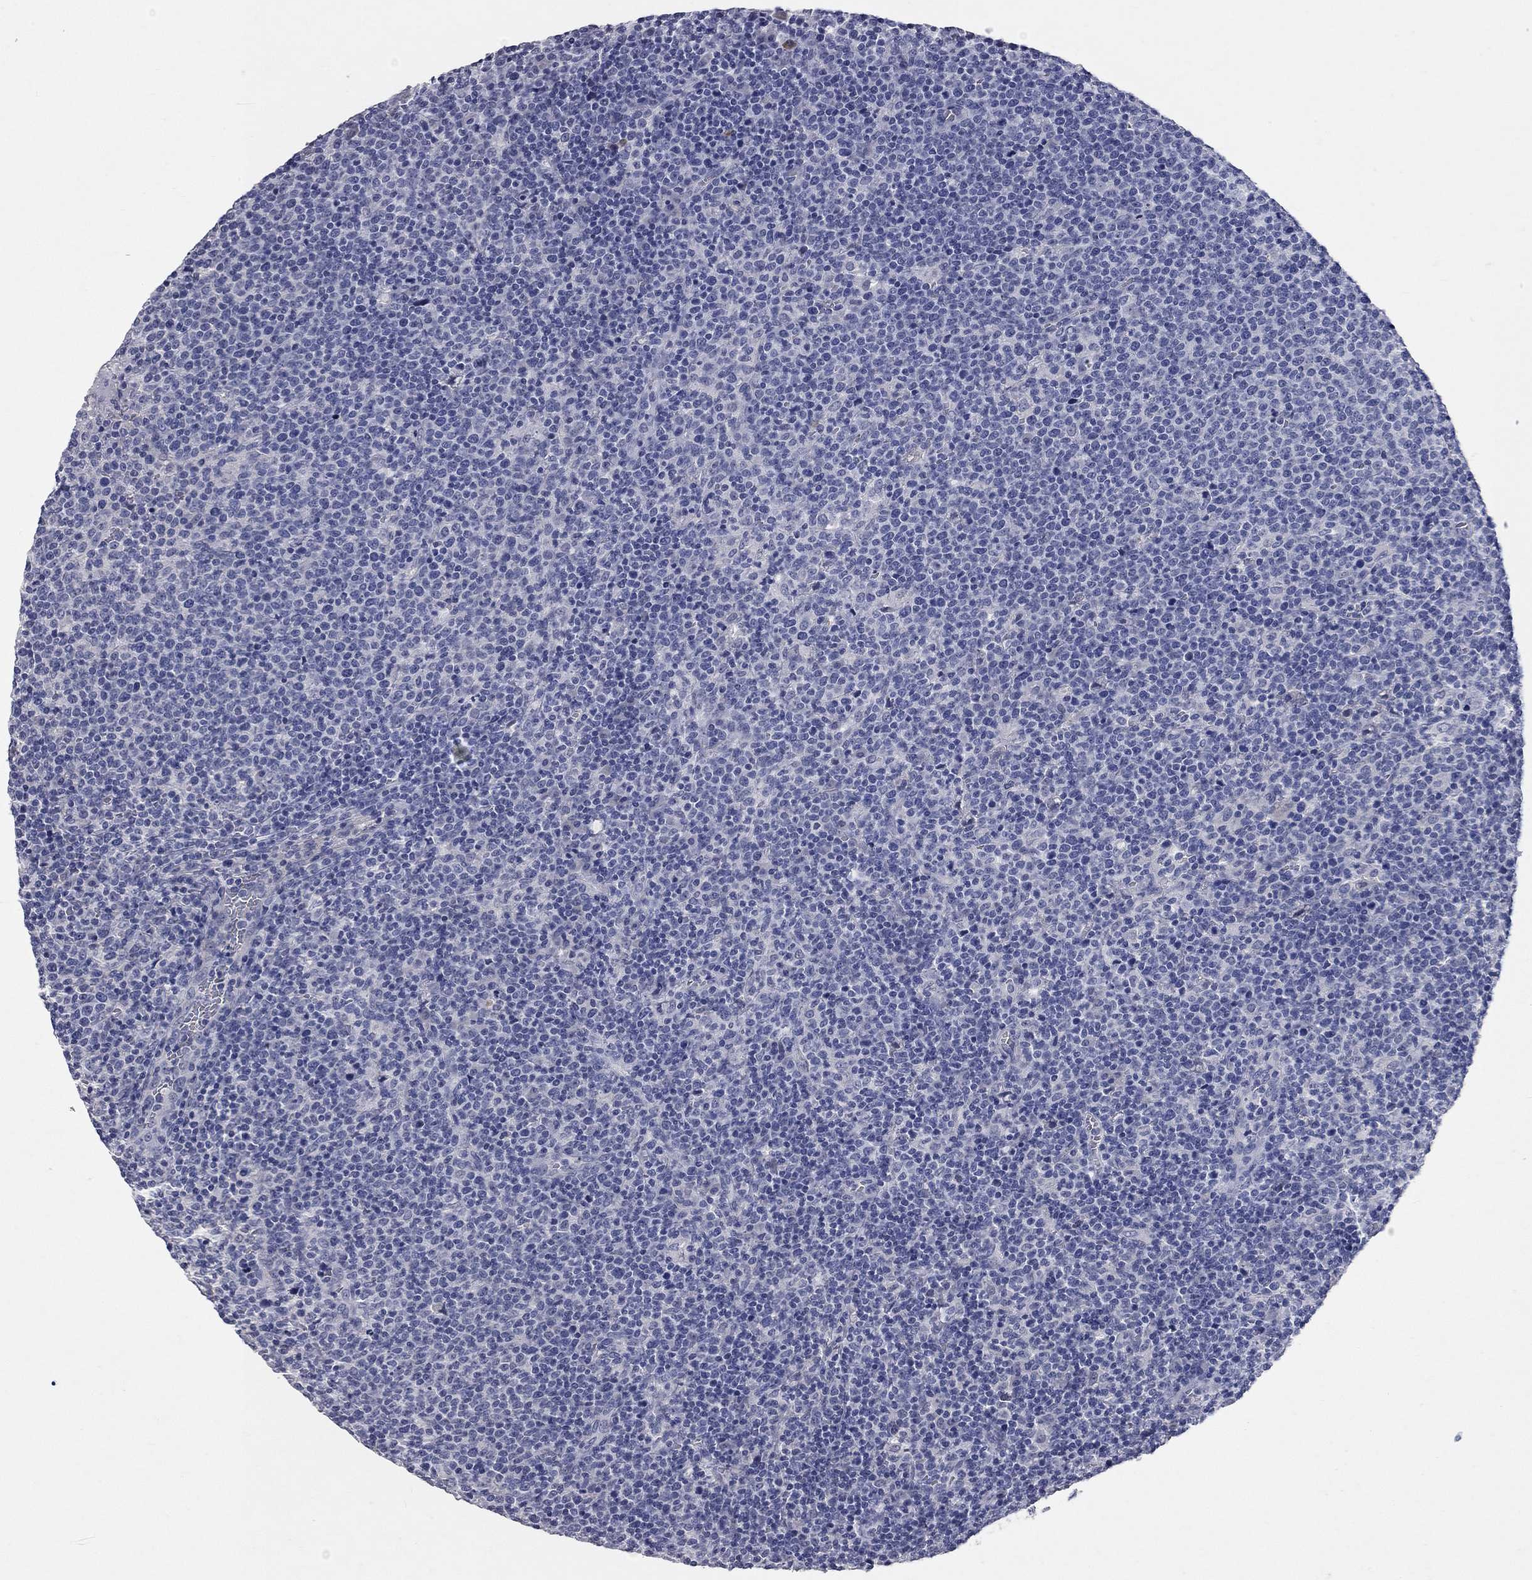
{"staining": {"intensity": "negative", "quantity": "none", "location": "none"}, "tissue": "lymphoma", "cell_type": "Tumor cells", "image_type": "cancer", "snomed": [{"axis": "morphology", "description": "Malignant lymphoma, non-Hodgkin's type, High grade"}, {"axis": "topography", "description": "Lymph node"}], "caption": "There is no significant expression in tumor cells of high-grade malignant lymphoma, non-Hodgkin's type.", "gene": "SYT12", "patient": {"sex": "male", "age": 61}}